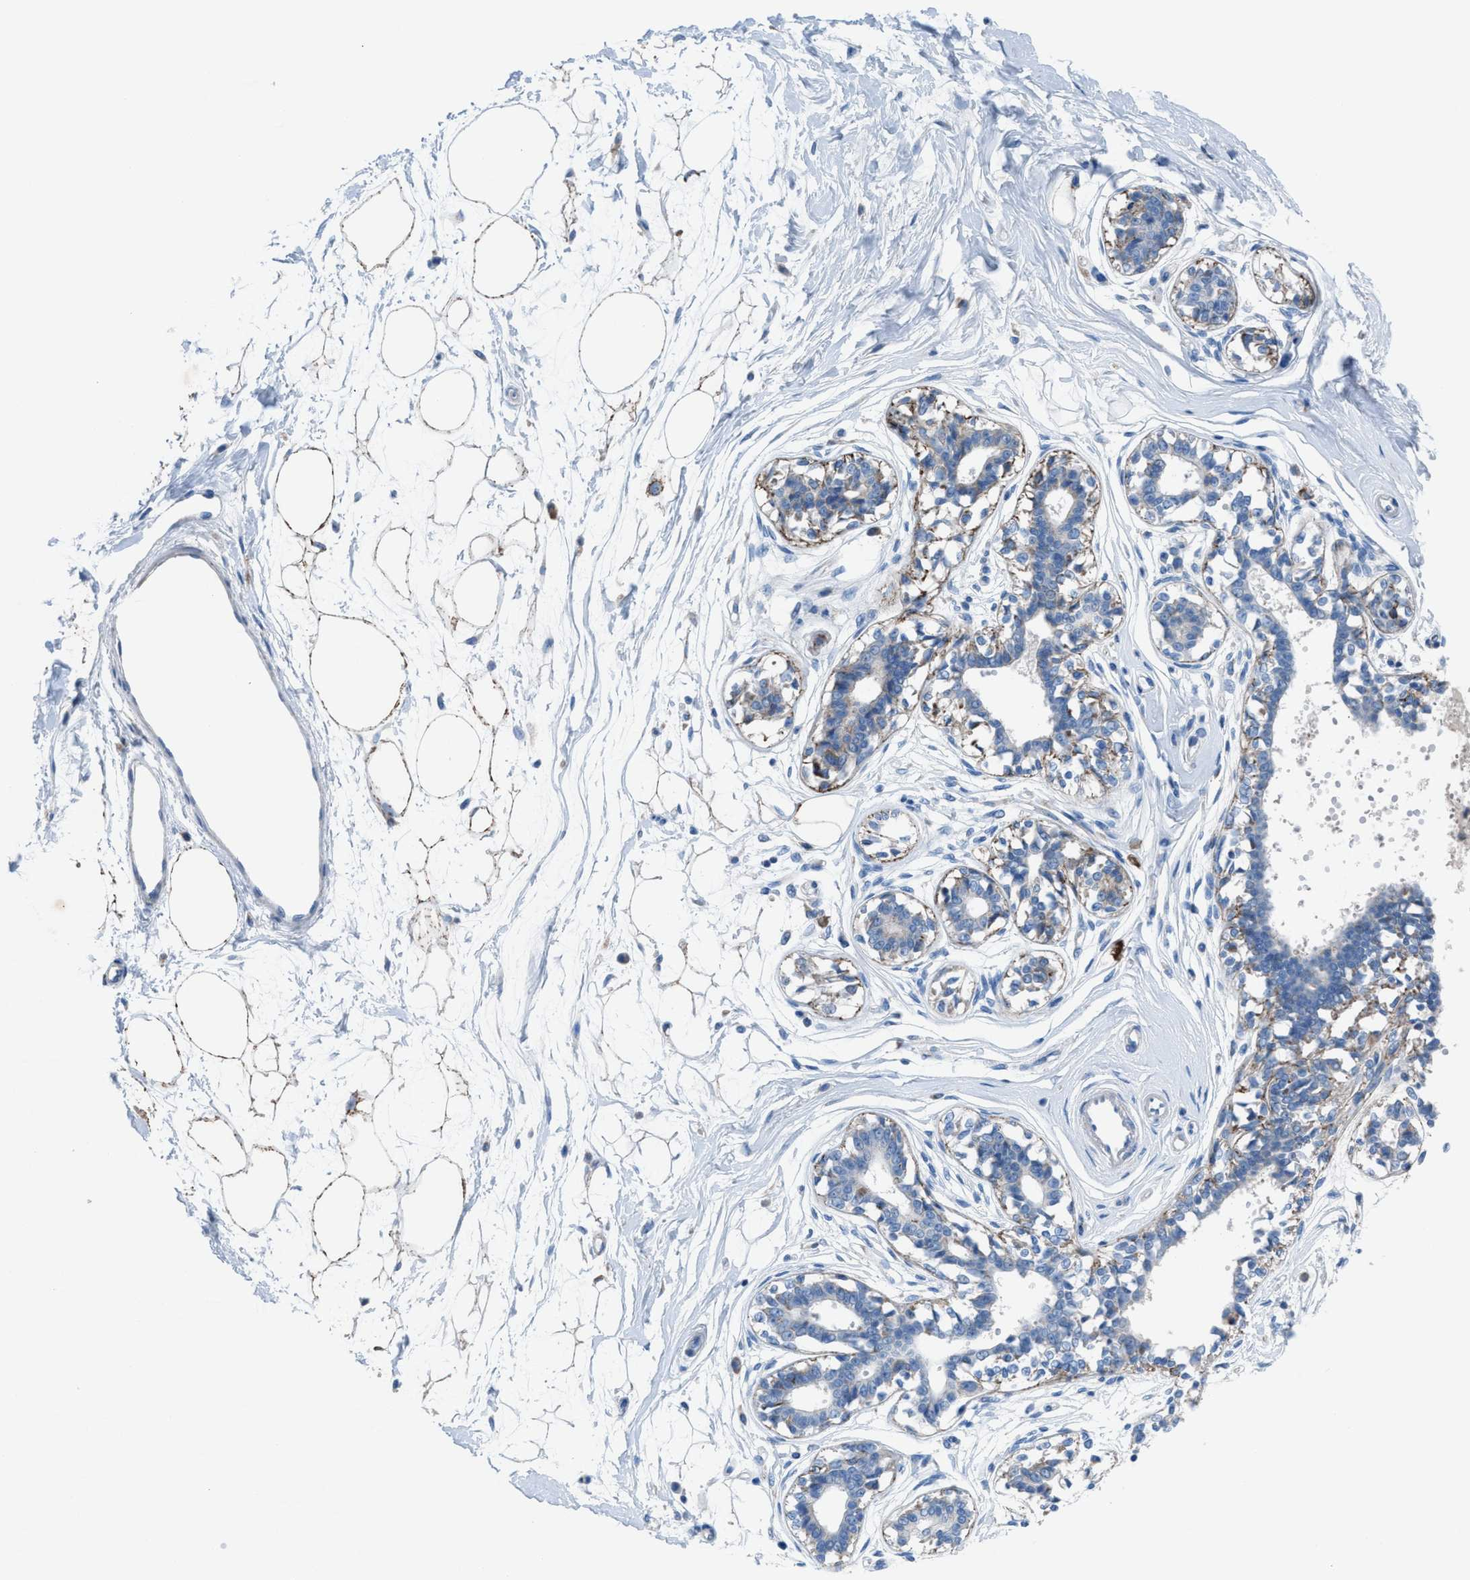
{"staining": {"intensity": "moderate", "quantity": ">75%", "location": "cytoplasmic/membranous"}, "tissue": "breast", "cell_type": "Adipocytes", "image_type": "normal", "snomed": [{"axis": "morphology", "description": "Normal tissue, NOS"}, {"axis": "topography", "description": "Breast"}], "caption": "Moderate cytoplasmic/membranous staining is appreciated in about >75% of adipocytes in benign breast. (DAB (3,3'-diaminobenzidine) IHC, brown staining for protein, blue staining for nuclei).", "gene": "CD1B", "patient": {"sex": "female", "age": 45}}